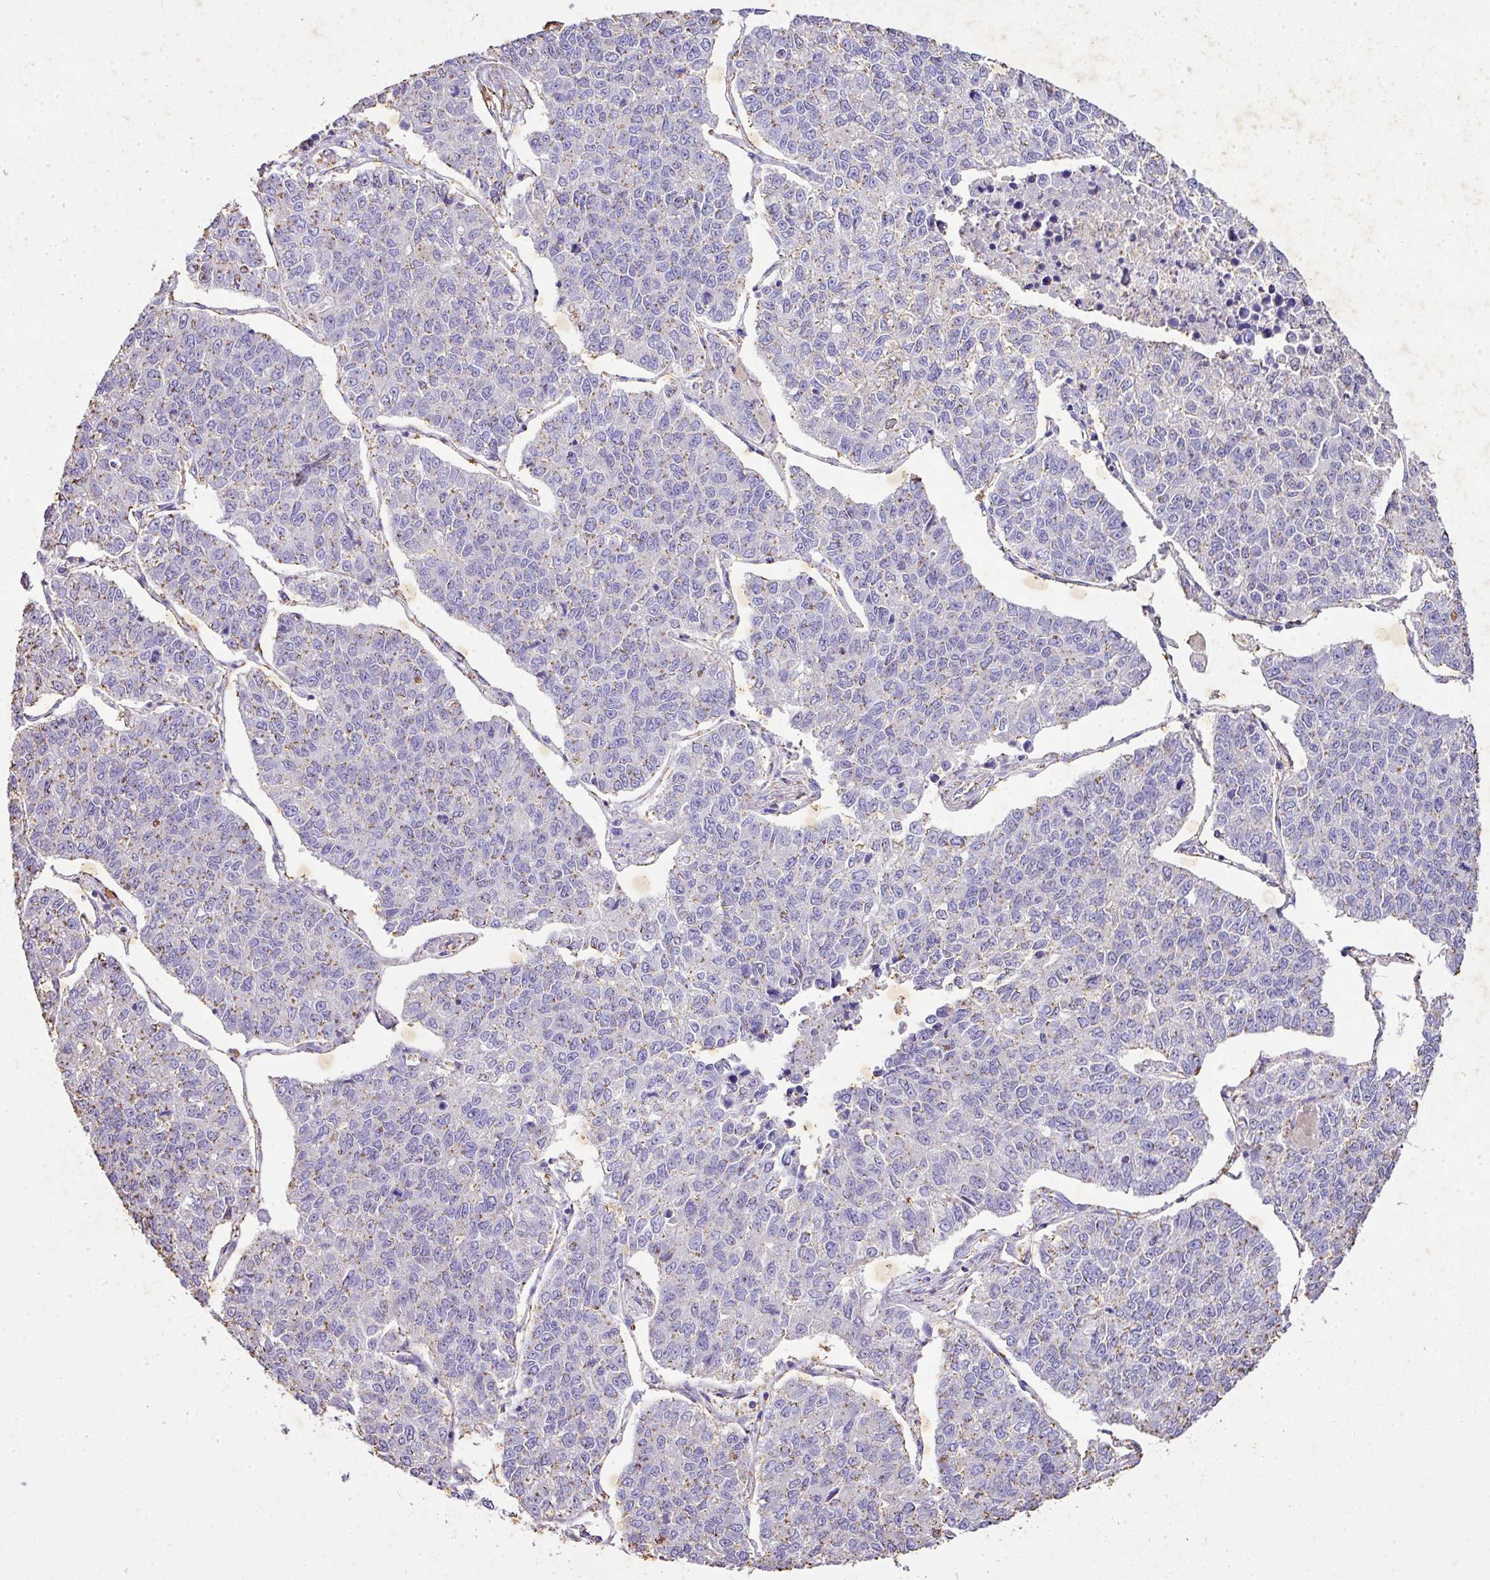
{"staining": {"intensity": "weak", "quantity": "<25%", "location": "cytoplasmic/membranous"}, "tissue": "lung cancer", "cell_type": "Tumor cells", "image_type": "cancer", "snomed": [{"axis": "morphology", "description": "Adenocarcinoma, NOS"}, {"axis": "topography", "description": "Lung"}], "caption": "High magnification brightfield microscopy of lung cancer stained with DAB (3,3'-diaminobenzidine) (brown) and counterstained with hematoxylin (blue): tumor cells show no significant staining.", "gene": "KCNJ11", "patient": {"sex": "male", "age": 49}}